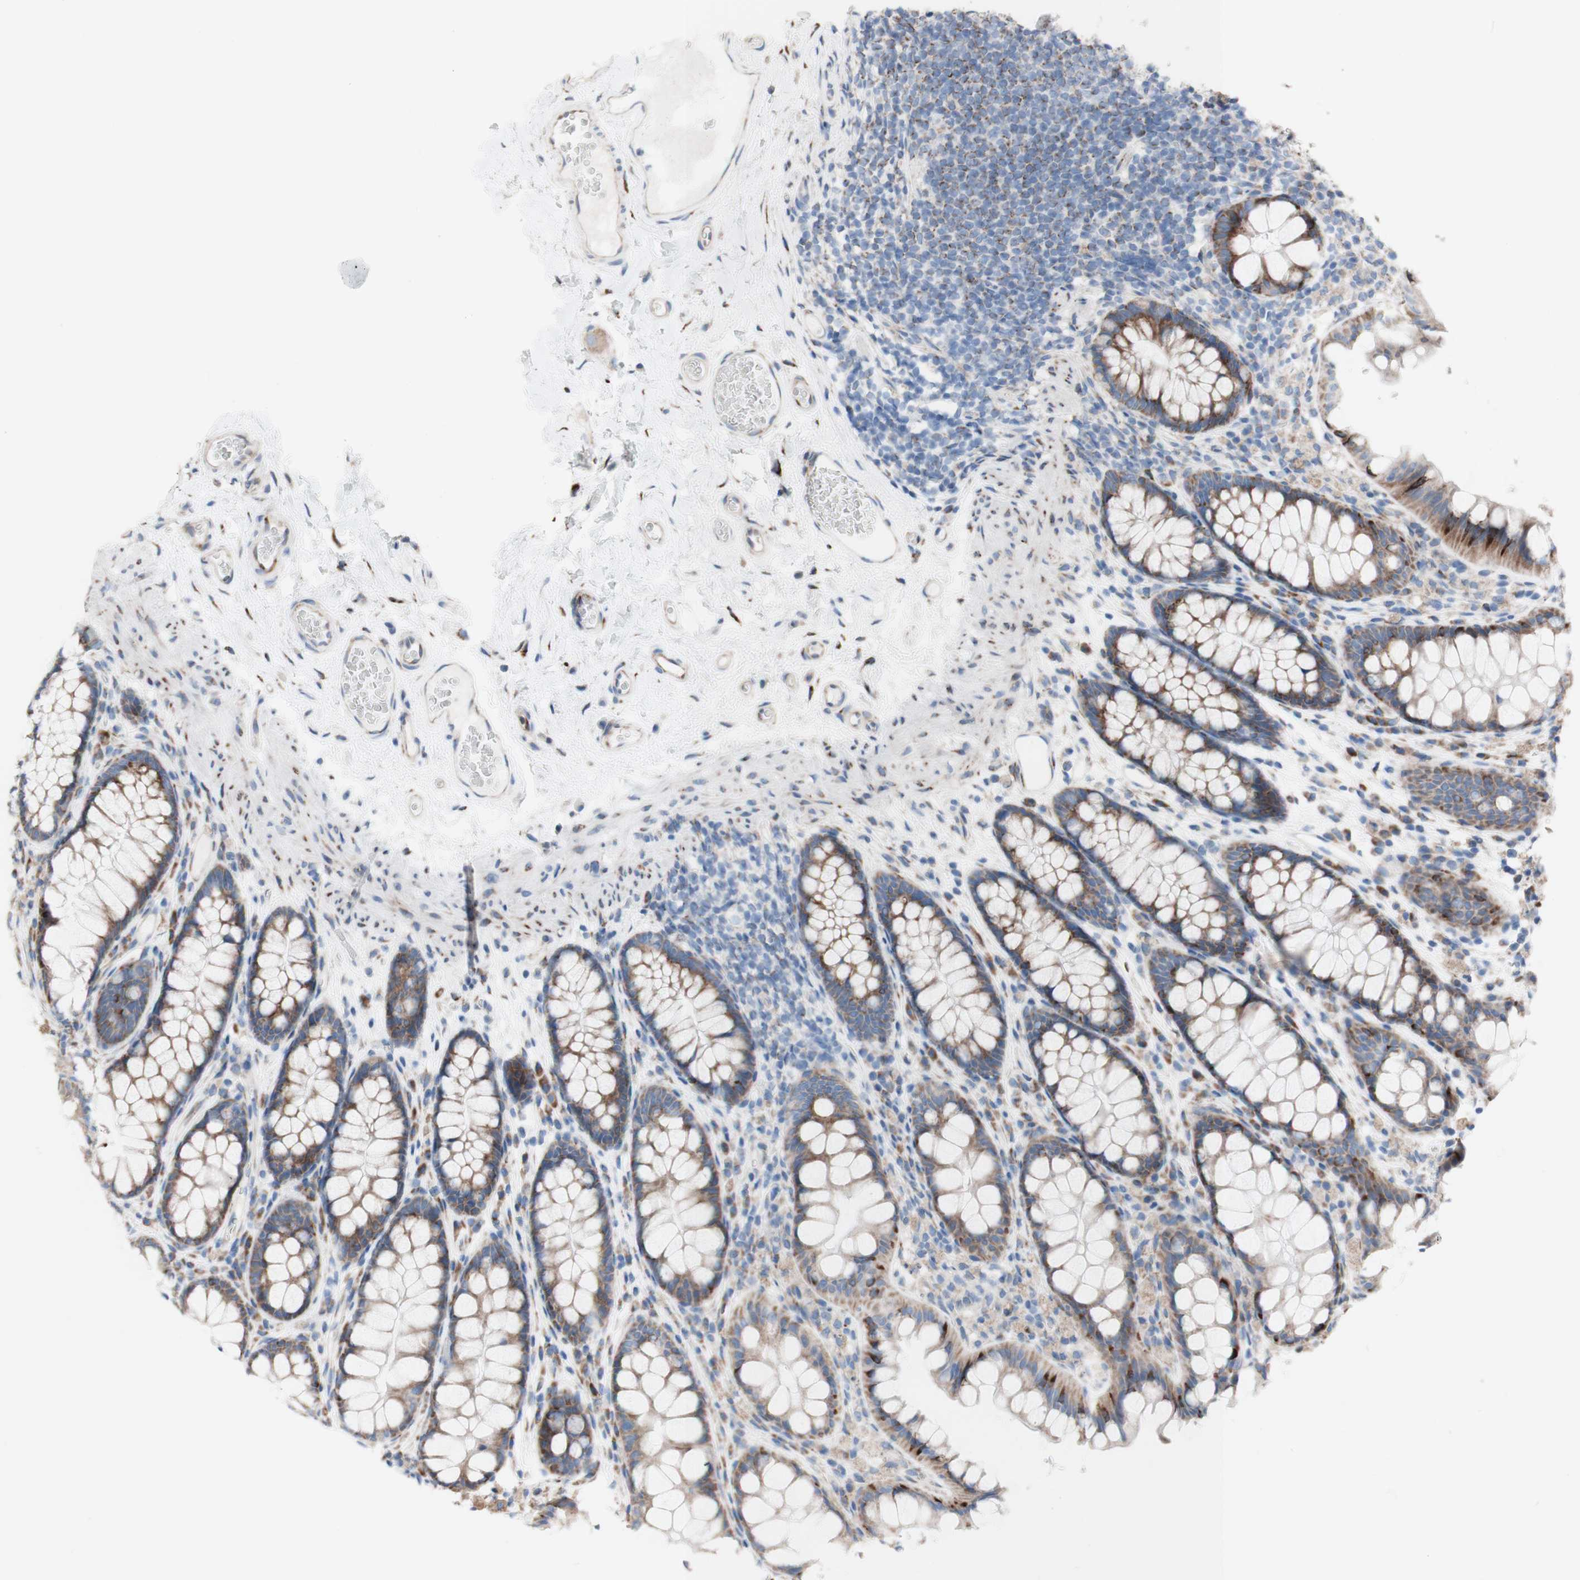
{"staining": {"intensity": "negative", "quantity": "none", "location": "none"}, "tissue": "colon", "cell_type": "Endothelial cells", "image_type": "normal", "snomed": [{"axis": "morphology", "description": "Normal tissue, NOS"}, {"axis": "topography", "description": "Colon"}], "caption": "The histopathology image shows no staining of endothelial cells in benign colon.", "gene": "AGPAT5", "patient": {"sex": "female", "age": 55}}